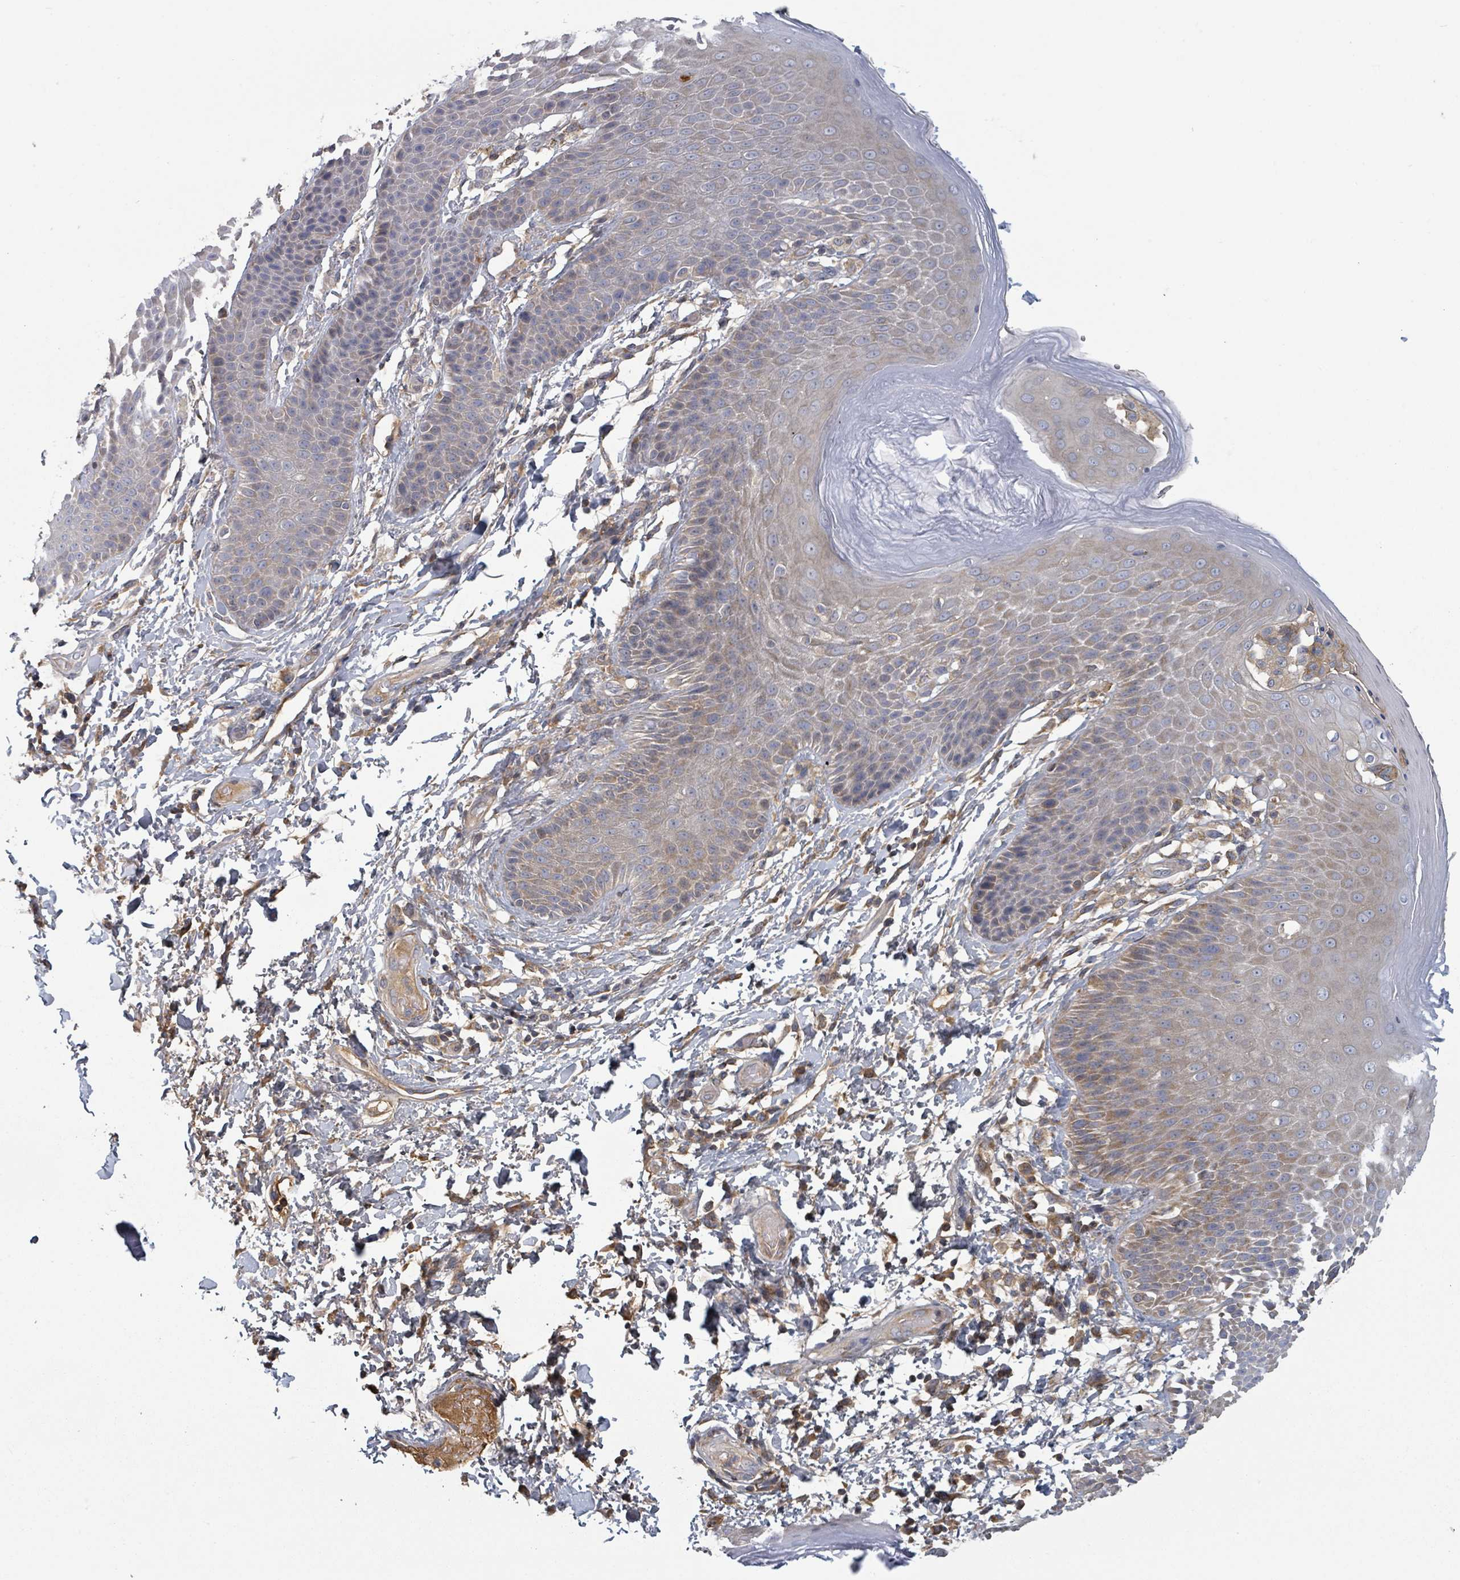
{"staining": {"intensity": "moderate", "quantity": "<25%", "location": "cytoplasmic/membranous"}, "tissue": "skin", "cell_type": "Epidermal cells", "image_type": "normal", "snomed": [{"axis": "morphology", "description": "Normal tissue, NOS"}, {"axis": "topography", "description": "Peripheral nerve tissue"}], "caption": "High-power microscopy captured an immunohistochemistry image of unremarkable skin, revealing moderate cytoplasmic/membranous staining in about <25% of epidermal cells. Nuclei are stained in blue.", "gene": "GABBR1", "patient": {"sex": "male", "age": 51}}